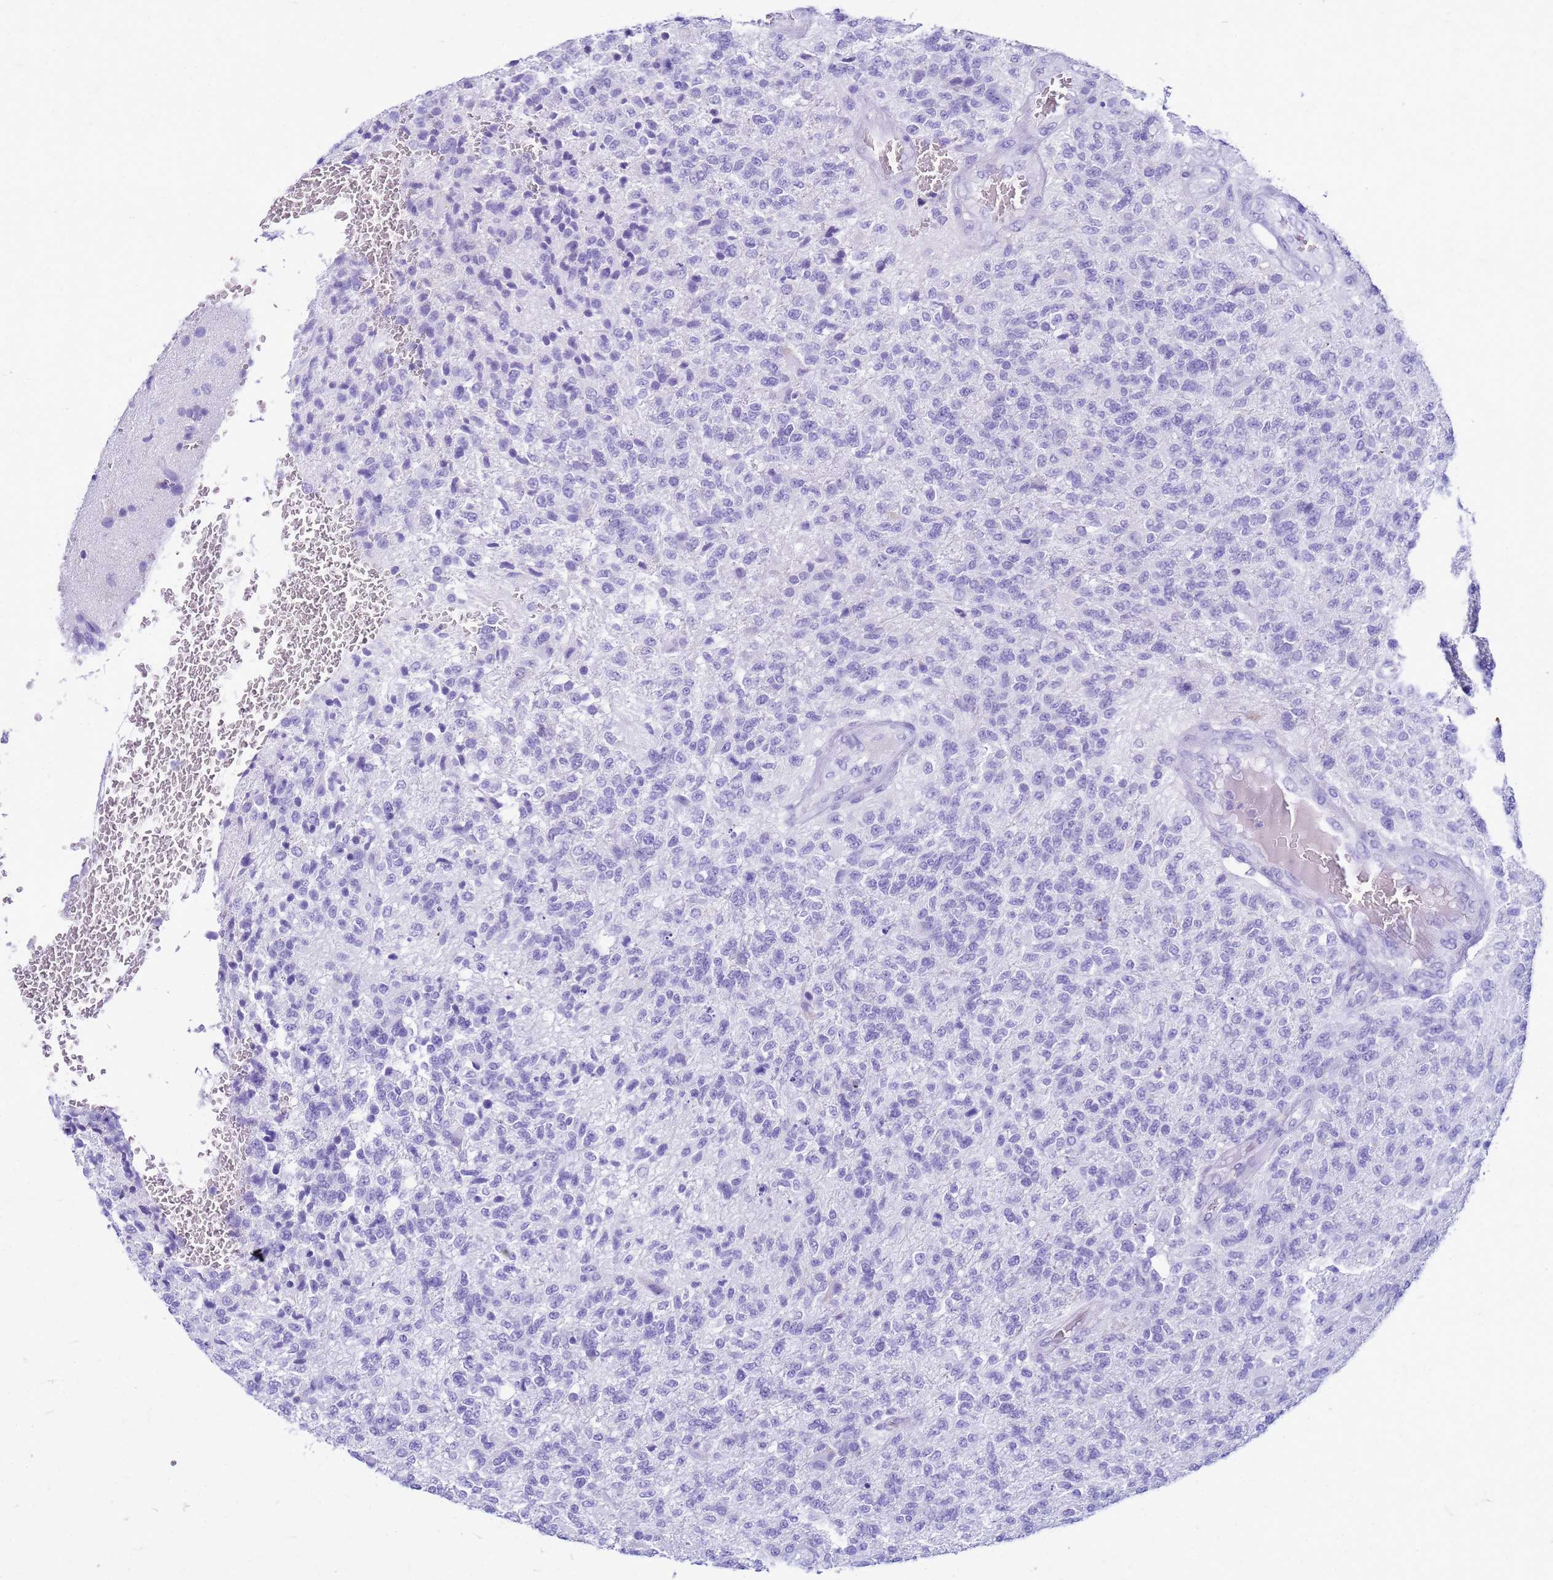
{"staining": {"intensity": "negative", "quantity": "none", "location": "none"}, "tissue": "glioma", "cell_type": "Tumor cells", "image_type": "cancer", "snomed": [{"axis": "morphology", "description": "Glioma, malignant, High grade"}, {"axis": "topography", "description": "Brain"}], "caption": "Protein analysis of glioma exhibits no significant positivity in tumor cells. (DAB immunohistochemistry (IHC), high magnification).", "gene": "CFAP100", "patient": {"sex": "male", "age": 56}}